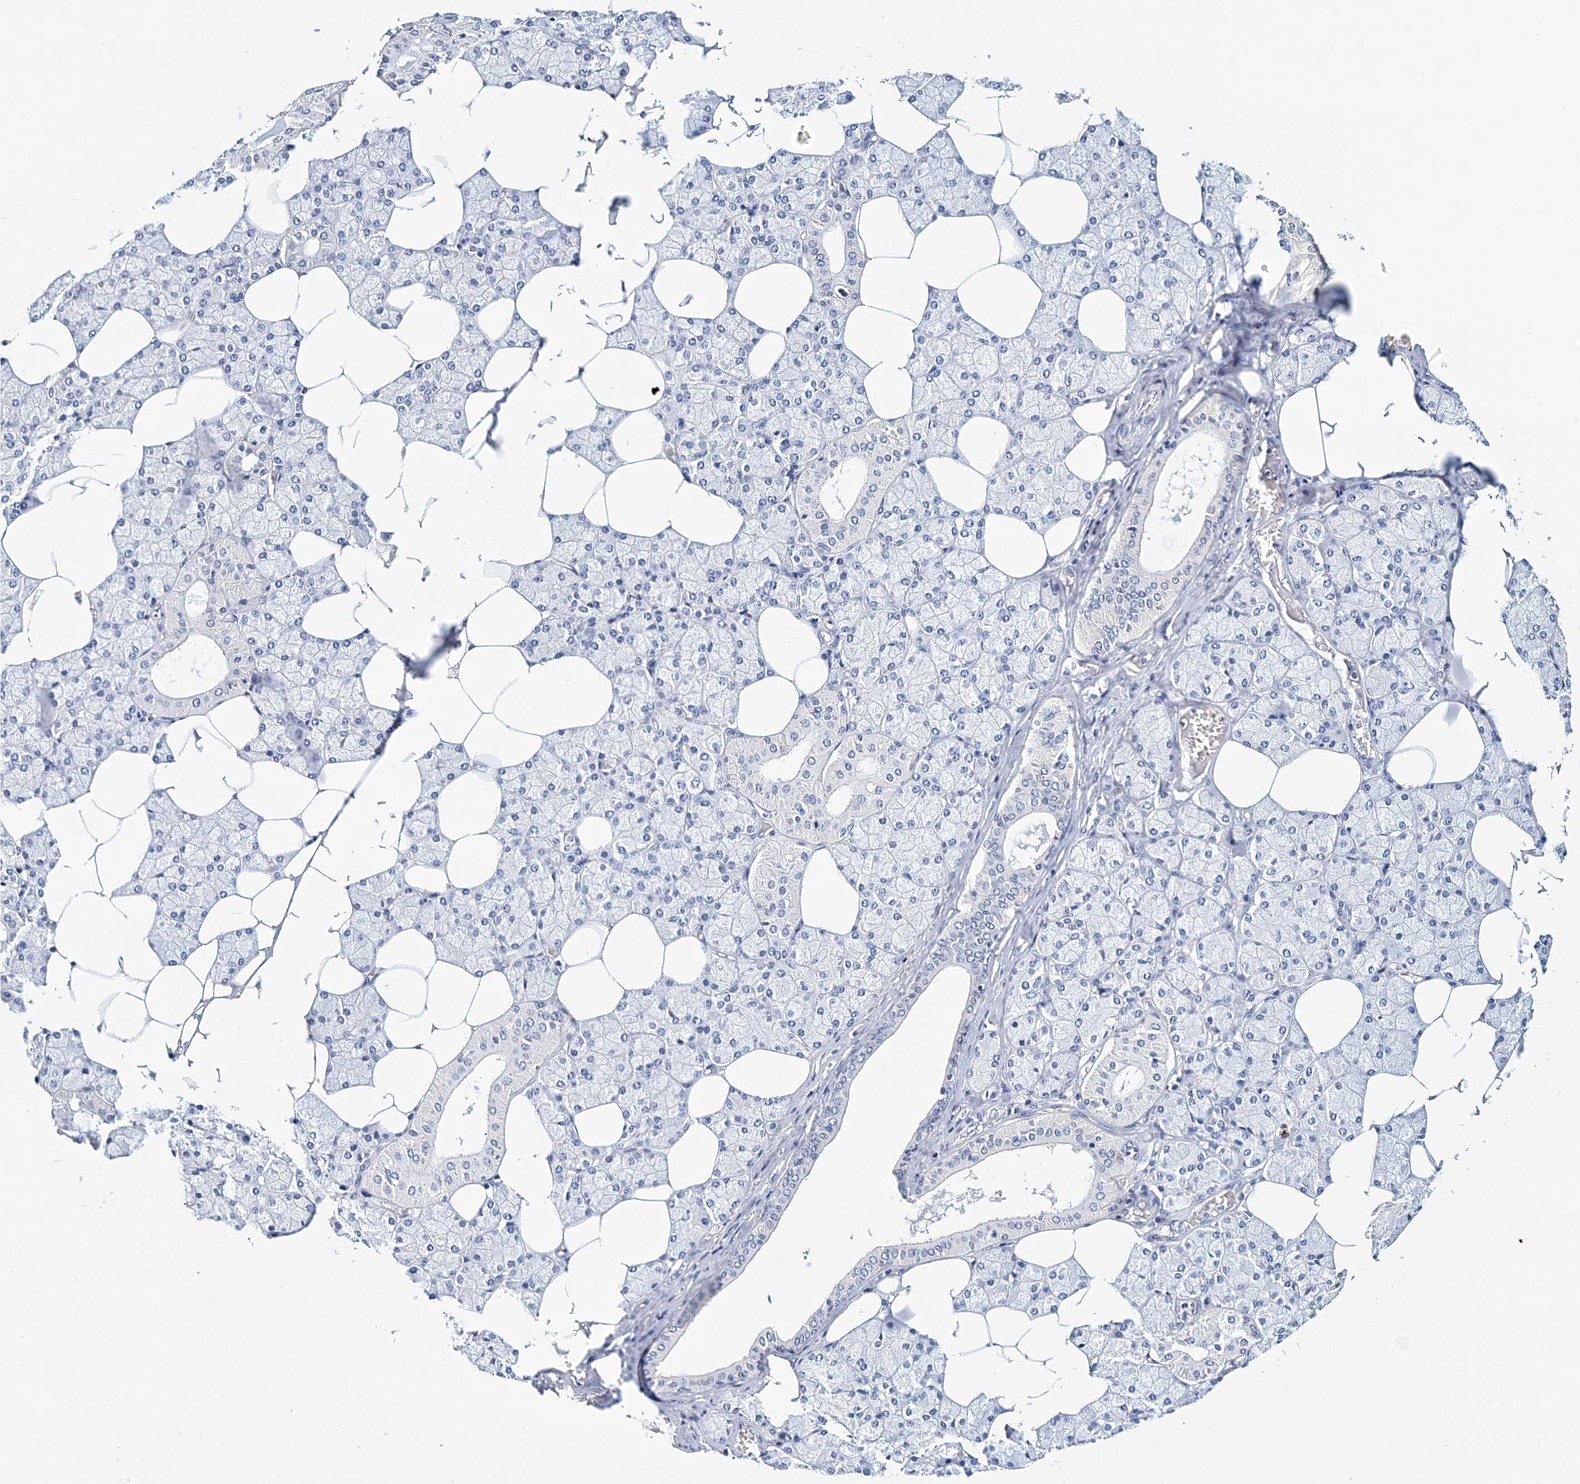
{"staining": {"intensity": "negative", "quantity": "none", "location": "none"}, "tissue": "salivary gland", "cell_type": "Glandular cells", "image_type": "normal", "snomed": [{"axis": "morphology", "description": "Normal tissue, NOS"}, {"axis": "topography", "description": "Salivary gland"}], "caption": "A photomicrograph of human salivary gland is negative for staining in glandular cells. The staining was performed using DAB (3,3'-diaminobenzidine) to visualize the protein expression in brown, while the nuclei were stained in blue with hematoxylin (Magnification: 20x).", "gene": "ITGA2B", "patient": {"sex": "male", "age": 62}}